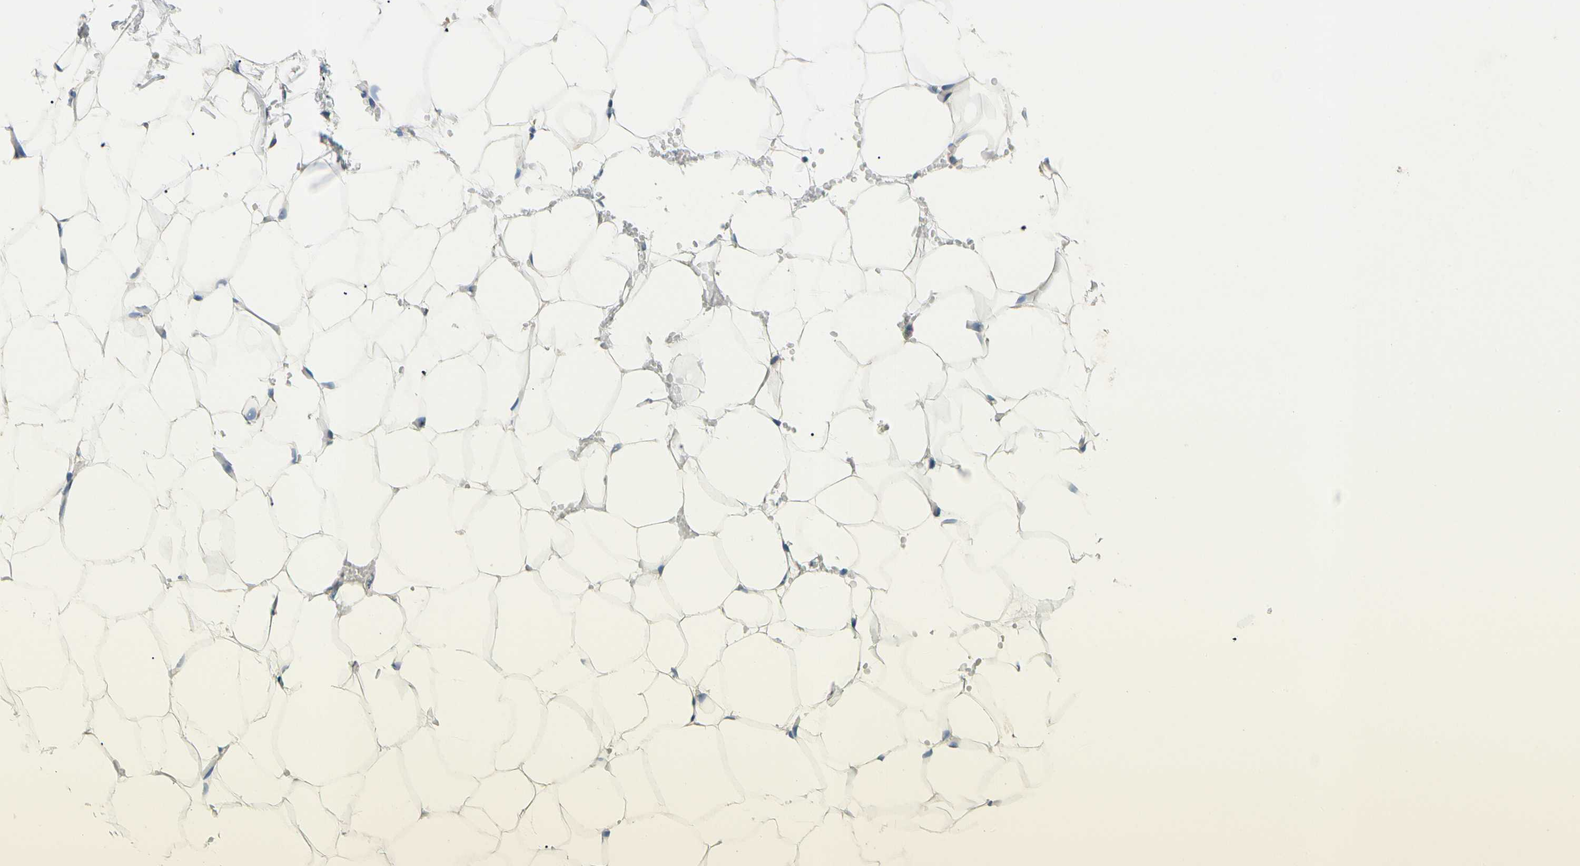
{"staining": {"intensity": "moderate", "quantity": "<25%", "location": "cytoplasmic/membranous"}, "tissue": "adipose tissue", "cell_type": "Adipocytes", "image_type": "normal", "snomed": [{"axis": "morphology", "description": "Normal tissue, NOS"}, {"axis": "topography", "description": "Breast"}, {"axis": "topography", "description": "Adipose tissue"}], "caption": "Immunohistochemistry histopathology image of benign adipose tissue stained for a protein (brown), which demonstrates low levels of moderate cytoplasmic/membranous staining in about <25% of adipocytes.", "gene": "LRRC47", "patient": {"sex": "female", "age": 25}}